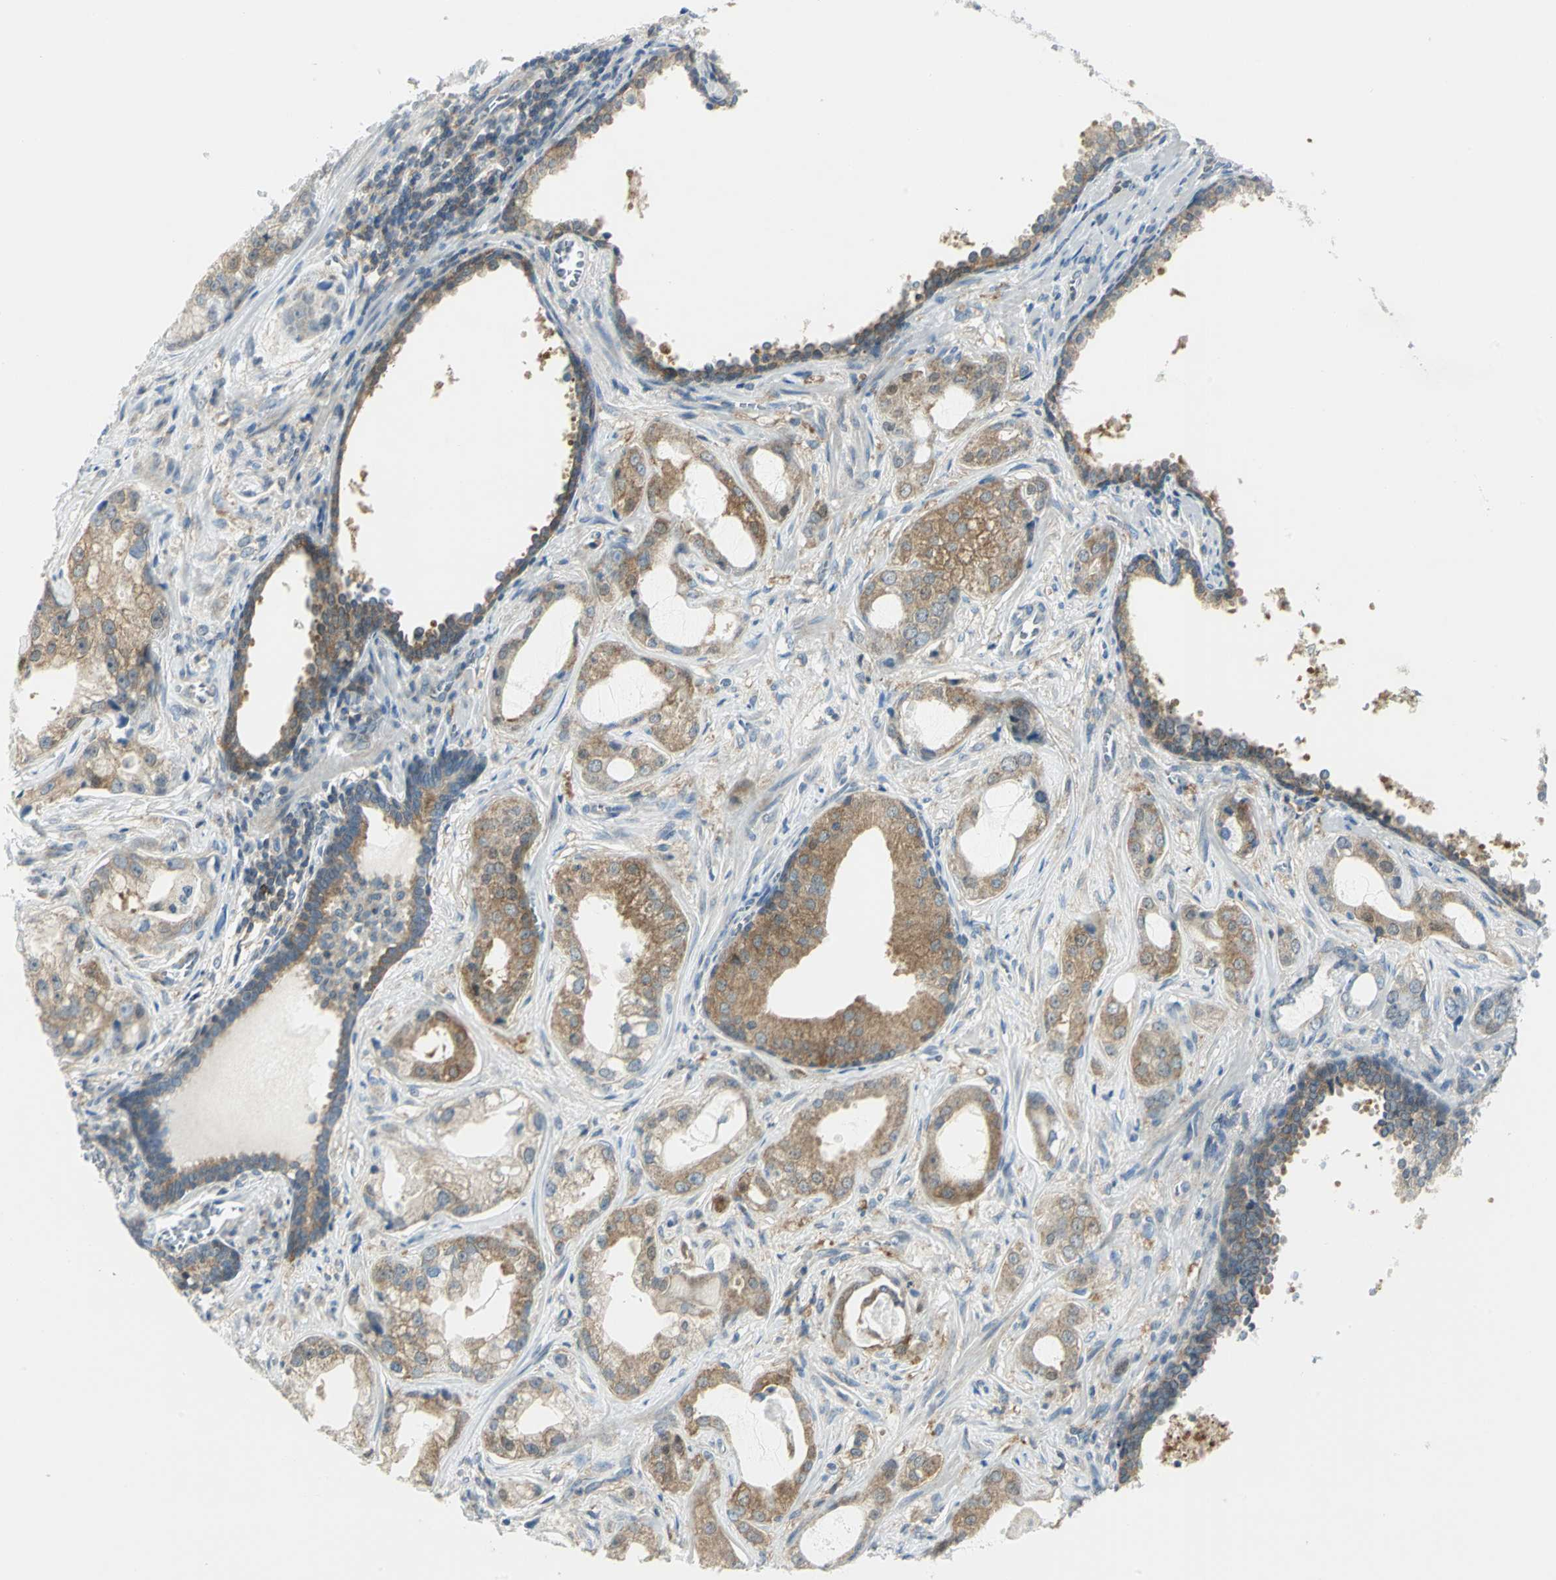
{"staining": {"intensity": "moderate", "quantity": ">75%", "location": "cytoplasmic/membranous"}, "tissue": "prostate cancer", "cell_type": "Tumor cells", "image_type": "cancer", "snomed": [{"axis": "morphology", "description": "Adenocarcinoma, Low grade"}, {"axis": "topography", "description": "Prostate"}], "caption": "Brown immunohistochemical staining in human prostate low-grade adenocarcinoma reveals moderate cytoplasmic/membranous positivity in approximately >75% of tumor cells.", "gene": "ALDOA", "patient": {"sex": "male", "age": 59}}